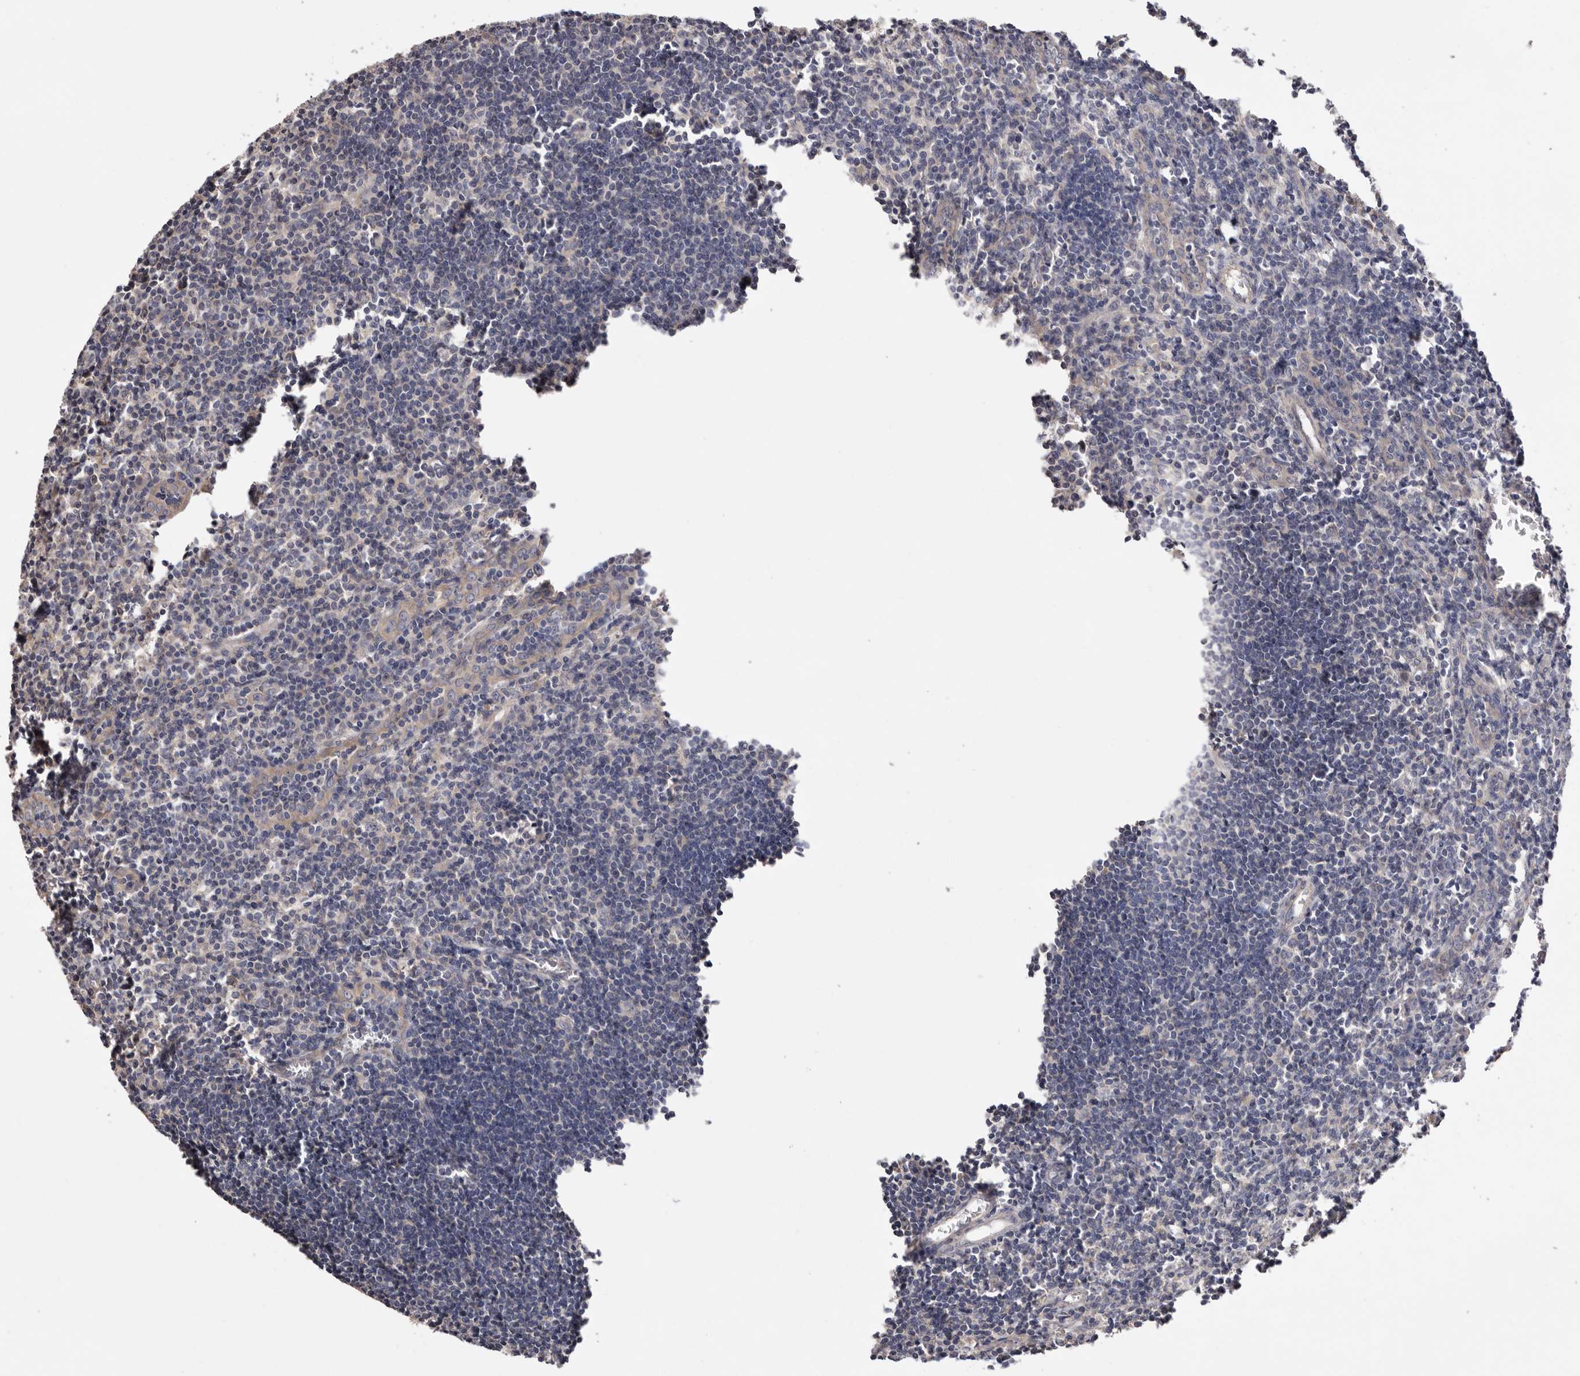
{"staining": {"intensity": "negative", "quantity": "none", "location": "none"}, "tissue": "lymph node", "cell_type": "Germinal center cells", "image_type": "normal", "snomed": [{"axis": "morphology", "description": "Normal tissue, NOS"}, {"axis": "morphology", "description": "Malignant melanoma, Metastatic site"}, {"axis": "topography", "description": "Lymph node"}], "caption": "The image reveals no staining of germinal center cells in normal lymph node.", "gene": "FAM167B", "patient": {"sex": "male", "age": 41}}